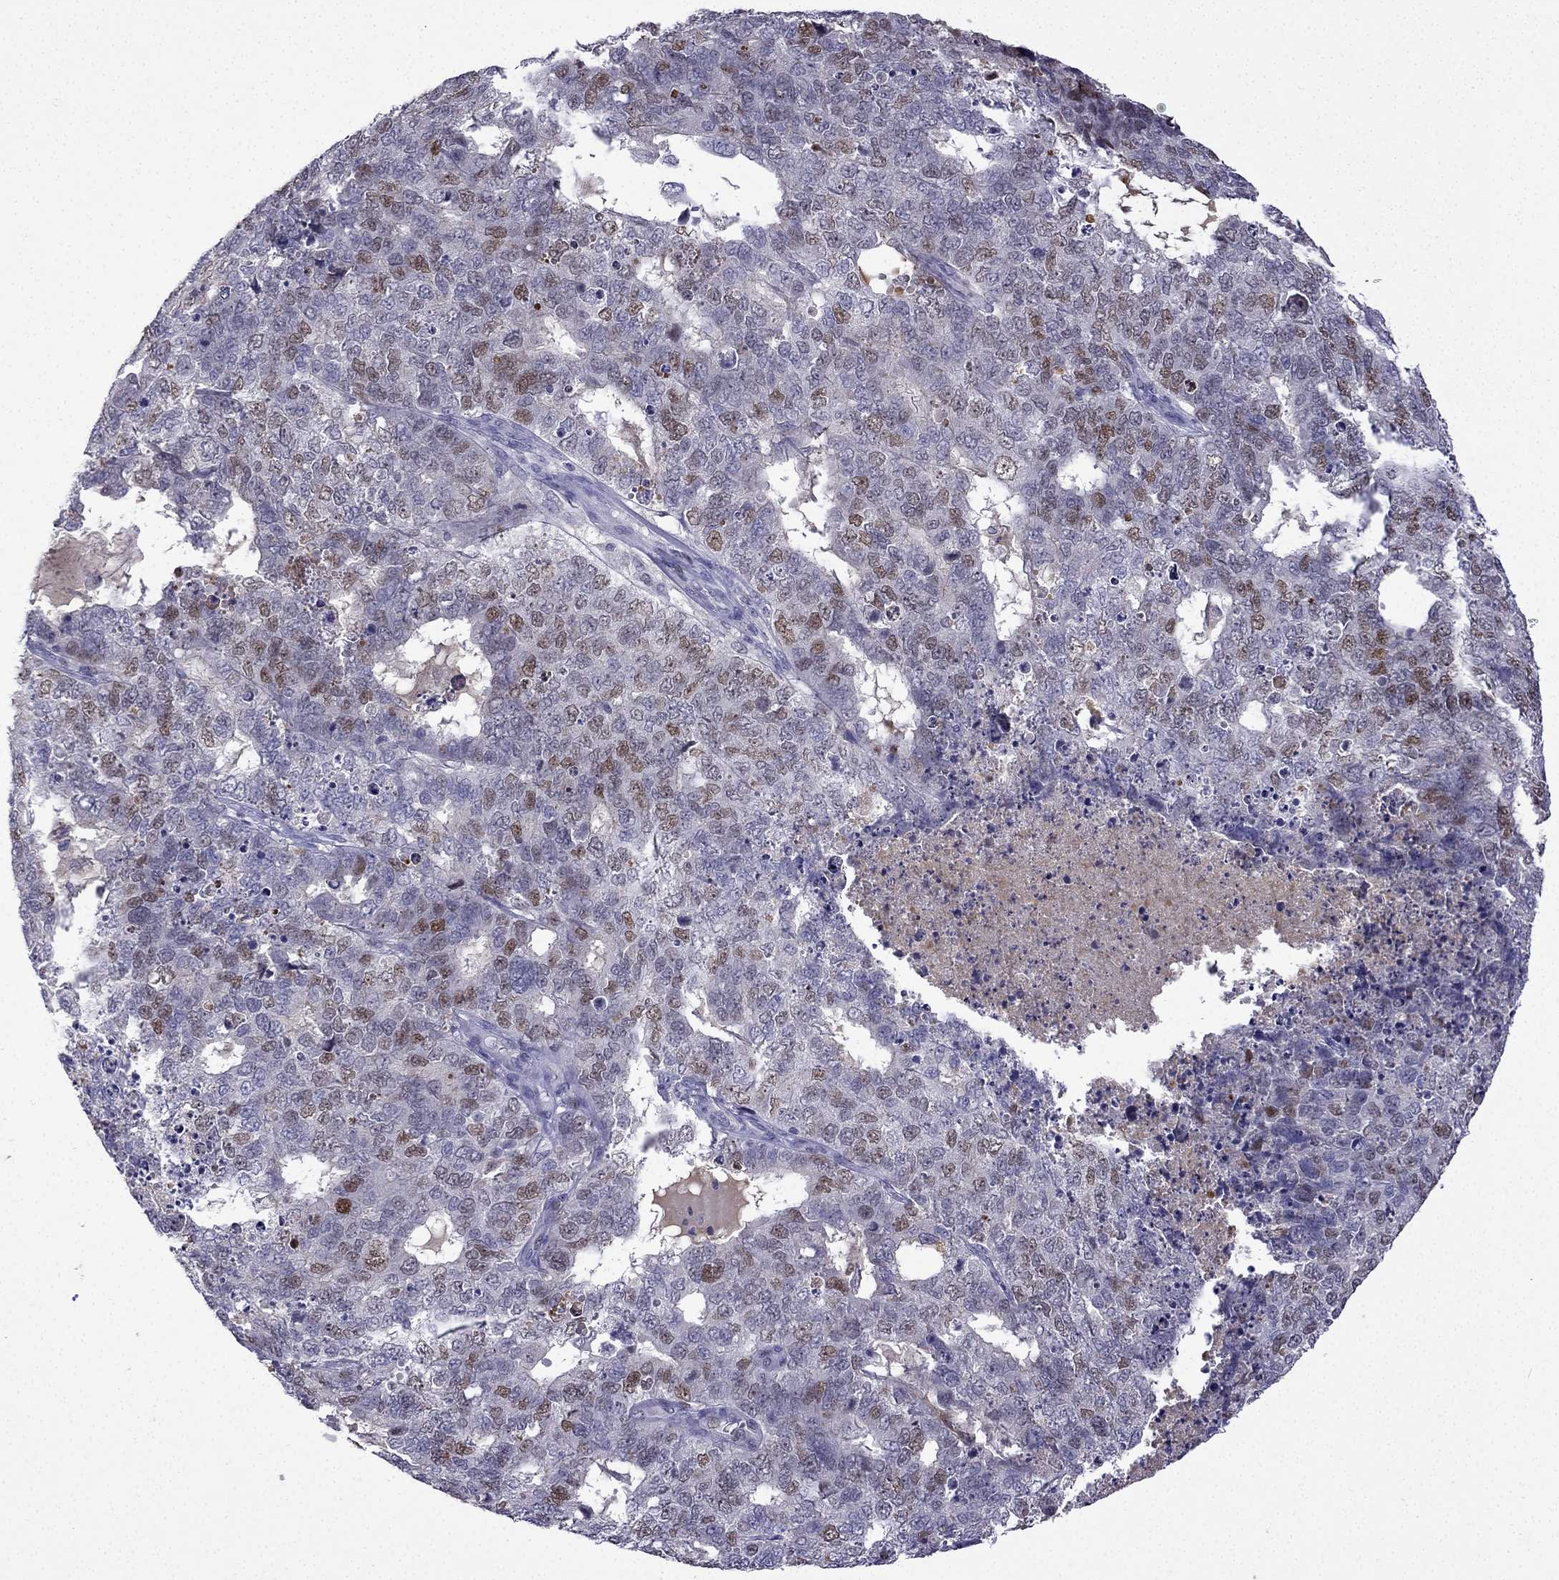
{"staining": {"intensity": "moderate", "quantity": "25%-75%", "location": "nuclear"}, "tissue": "cervical cancer", "cell_type": "Tumor cells", "image_type": "cancer", "snomed": [{"axis": "morphology", "description": "Squamous cell carcinoma, NOS"}, {"axis": "topography", "description": "Cervix"}], "caption": "Cervical squamous cell carcinoma stained for a protein exhibits moderate nuclear positivity in tumor cells.", "gene": "UHRF1", "patient": {"sex": "female", "age": 63}}